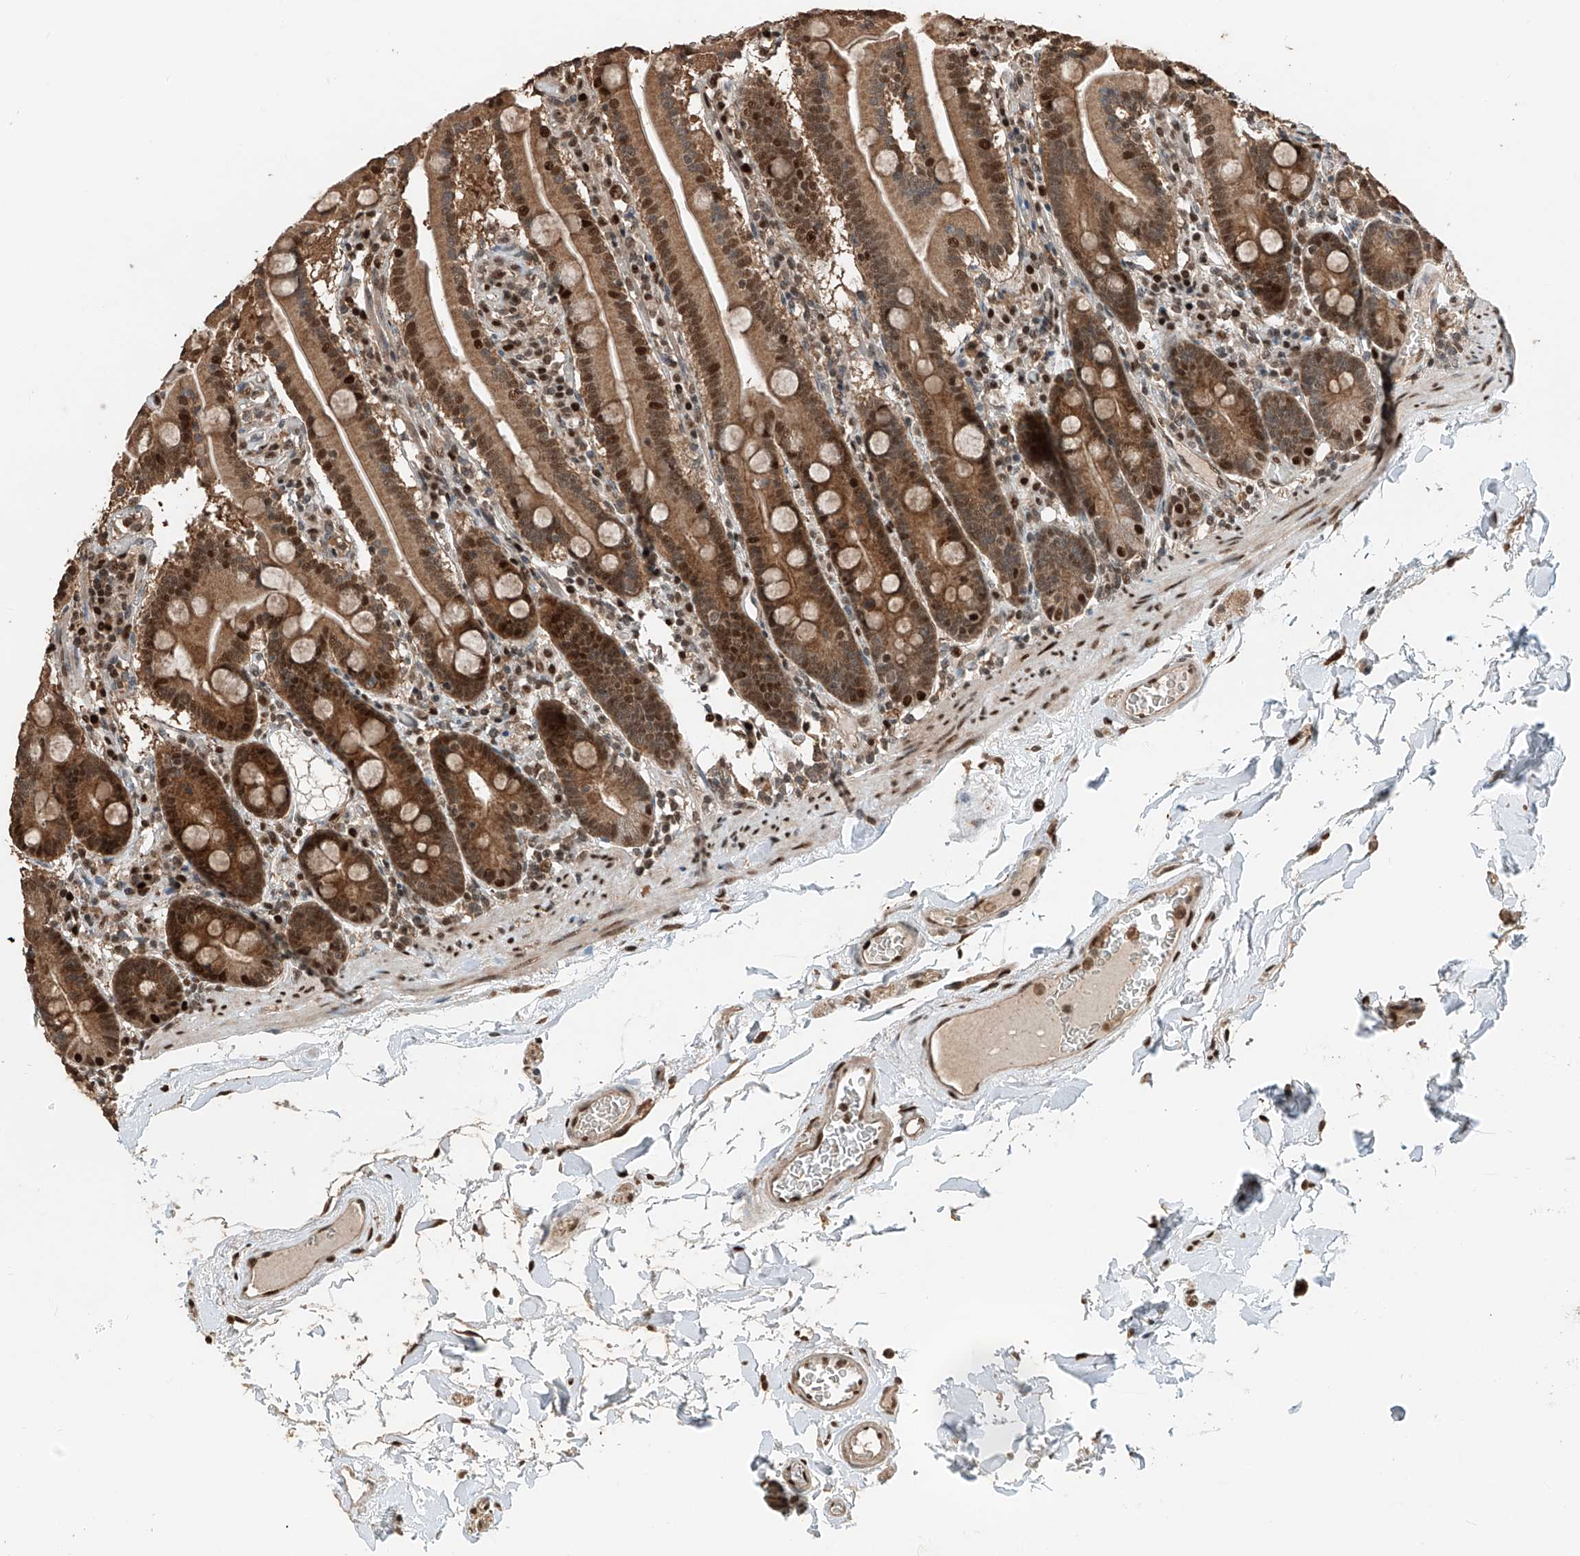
{"staining": {"intensity": "strong", "quantity": ">75%", "location": "cytoplasmic/membranous,nuclear"}, "tissue": "duodenum", "cell_type": "Glandular cells", "image_type": "normal", "snomed": [{"axis": "morphology", "description": "Normal tissue, NOS"}, {"axis": "topography", "description": "Duodenum"}], "caption": "Immunohistochemistry (IHC) (DAB (3,3'-diaminobenzidine)) staining of benign duodenum reveals strong cytoplasmic/membranous,nuclear protein positivity in approximately >75% of glandular cells.", "gene": "RMND1", "patient": {"sex": "male", "age": 55}}